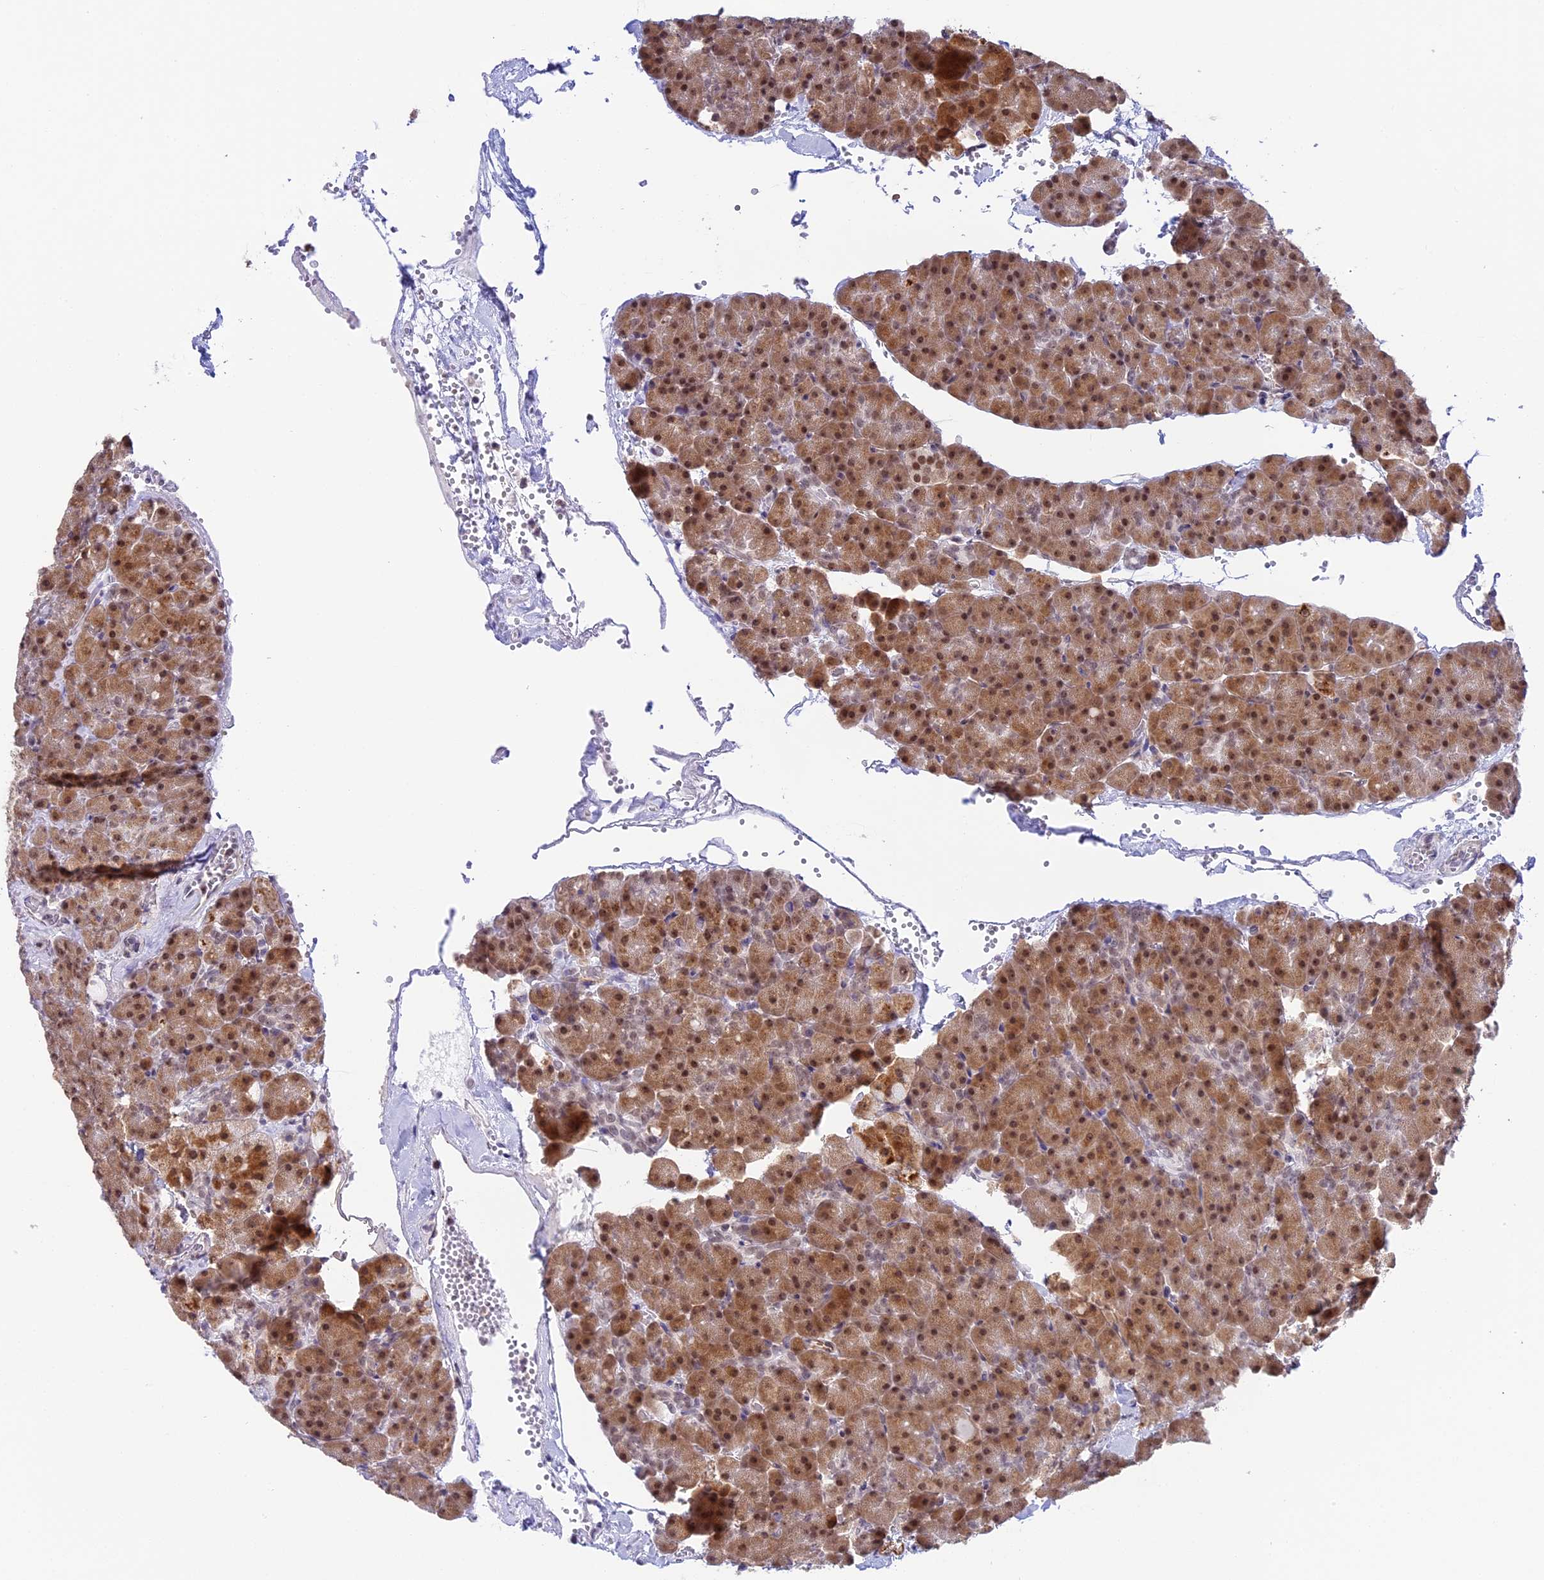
{"staining": {"intensity": "moderate", "quantity": ">75%", "location": "cytoplasmic/membranous,nuclear"}, "tissue": "pancreas", "cell_type": "Exocrine glandular cells", "image_type": "normal", "snomed": [{"axis": "morphology", "description": "Normal tissue, NOS"}, {"axis": "topography", "description": "Pancreas"}], "caption": "Pancreas was stained to show a protein in brown. There is medium levels of moderate cytoplasmic/membranous,nuclear positivity in approximately >75% of exocrine glandular cells. The staining was performed using DAB (3,3'-diaminobenzidine), with brown indicating positive protein expression. Nuclei are stained blue with hematoxylin.", "gene": "HEATR5B", "patient": {"sex": "male", "age": 36}}